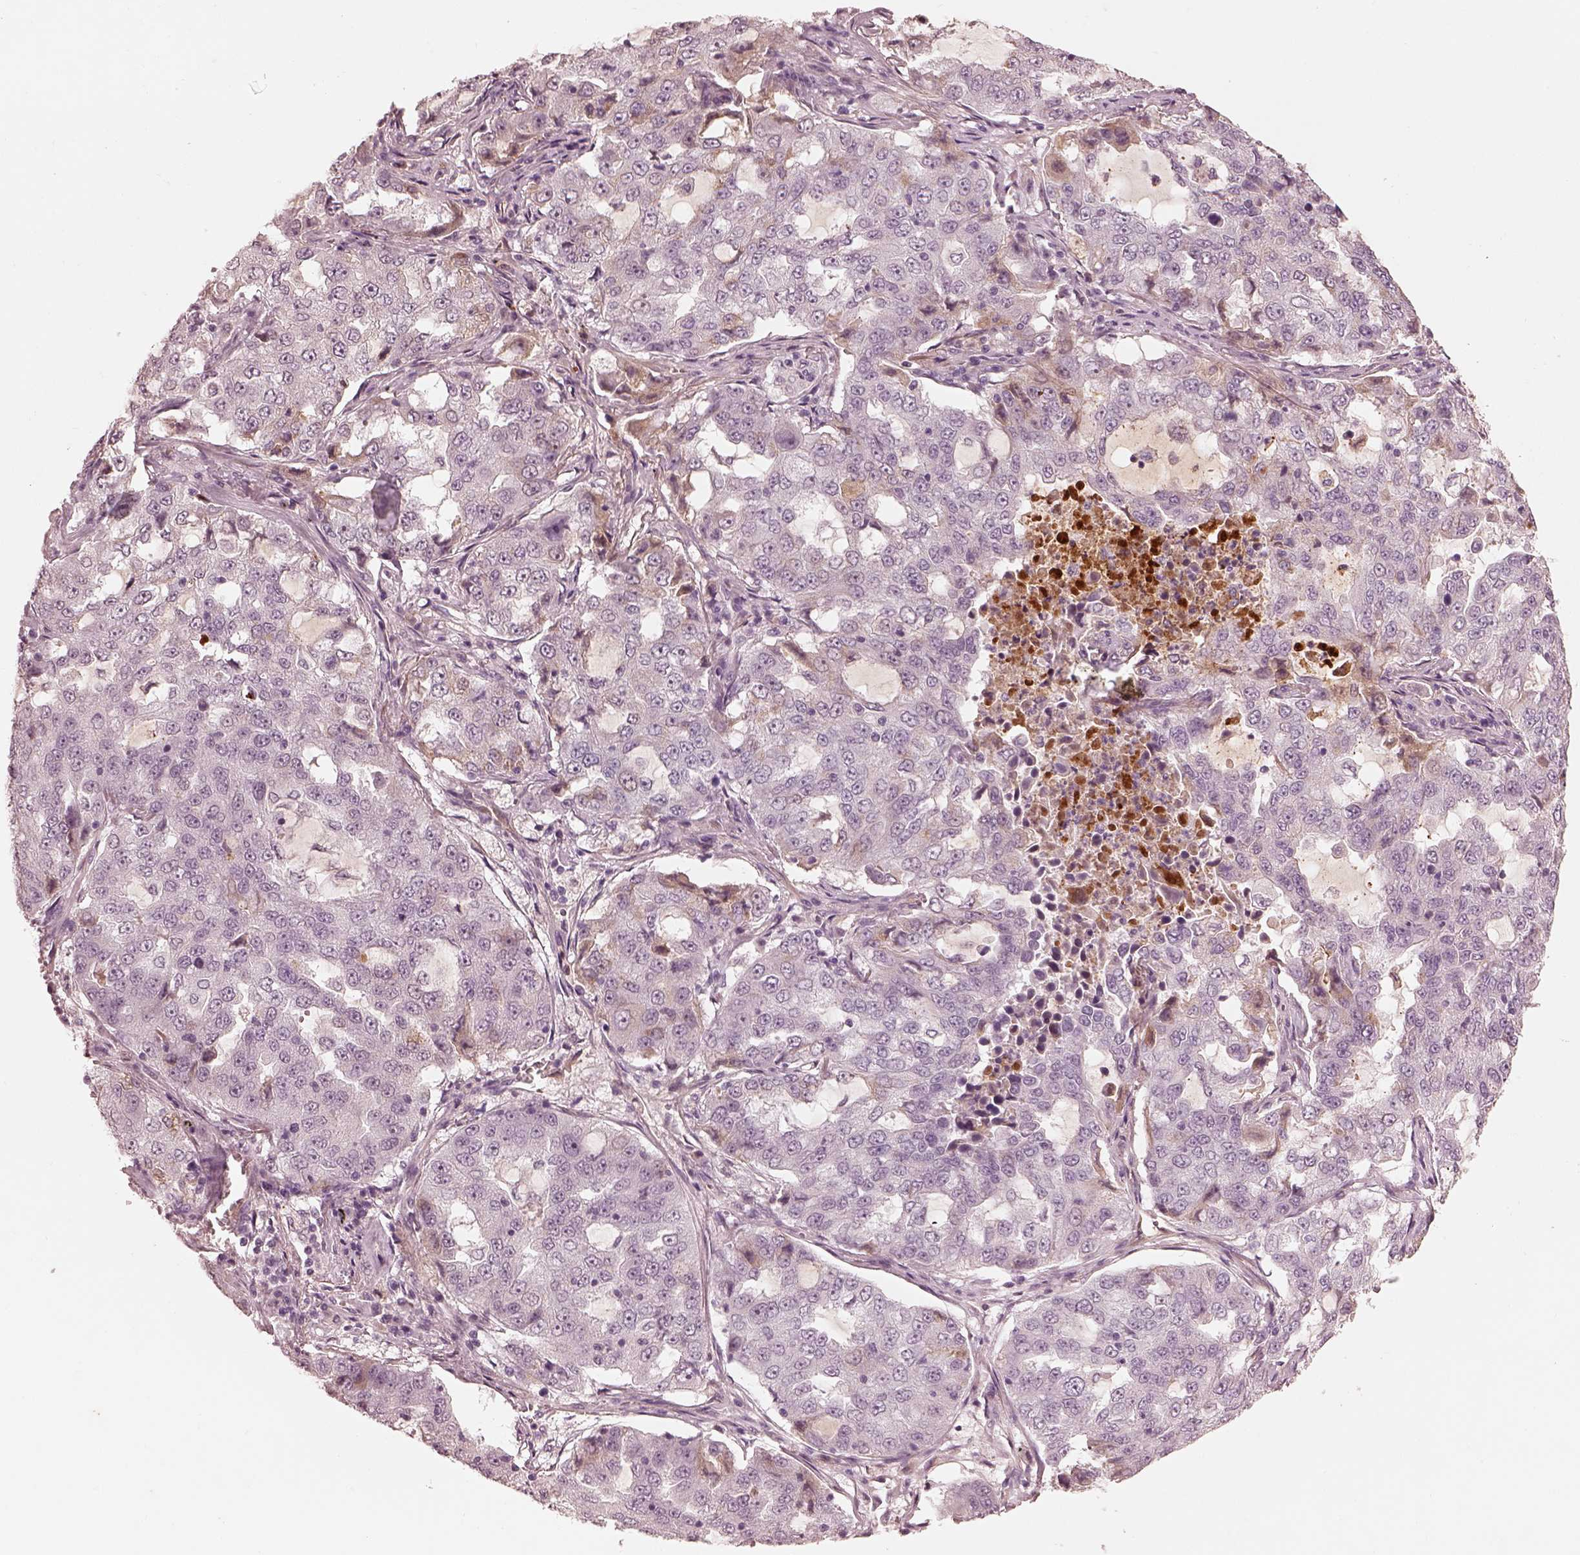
{"staining": {"intensity": "negative", "quantity": "none", "location": "none"}, "tissue": "lung cancer", "cell_type": "Tumor cells", "image_type": "cancer", "snomed": [{"axis": "morphology", "description": "Adenocarcinoma, NOS"}, {"axis": "topography", "description": "Lung"}], "caption": "Micrograph shows no protein positivity in tumor cells of adenocarcinoma (lung) tissue. (Brightfield microscopy of DAB IHC at high magnification).", "gene": "KCNA2", "patient": {"sex": "female", "age": 61}}